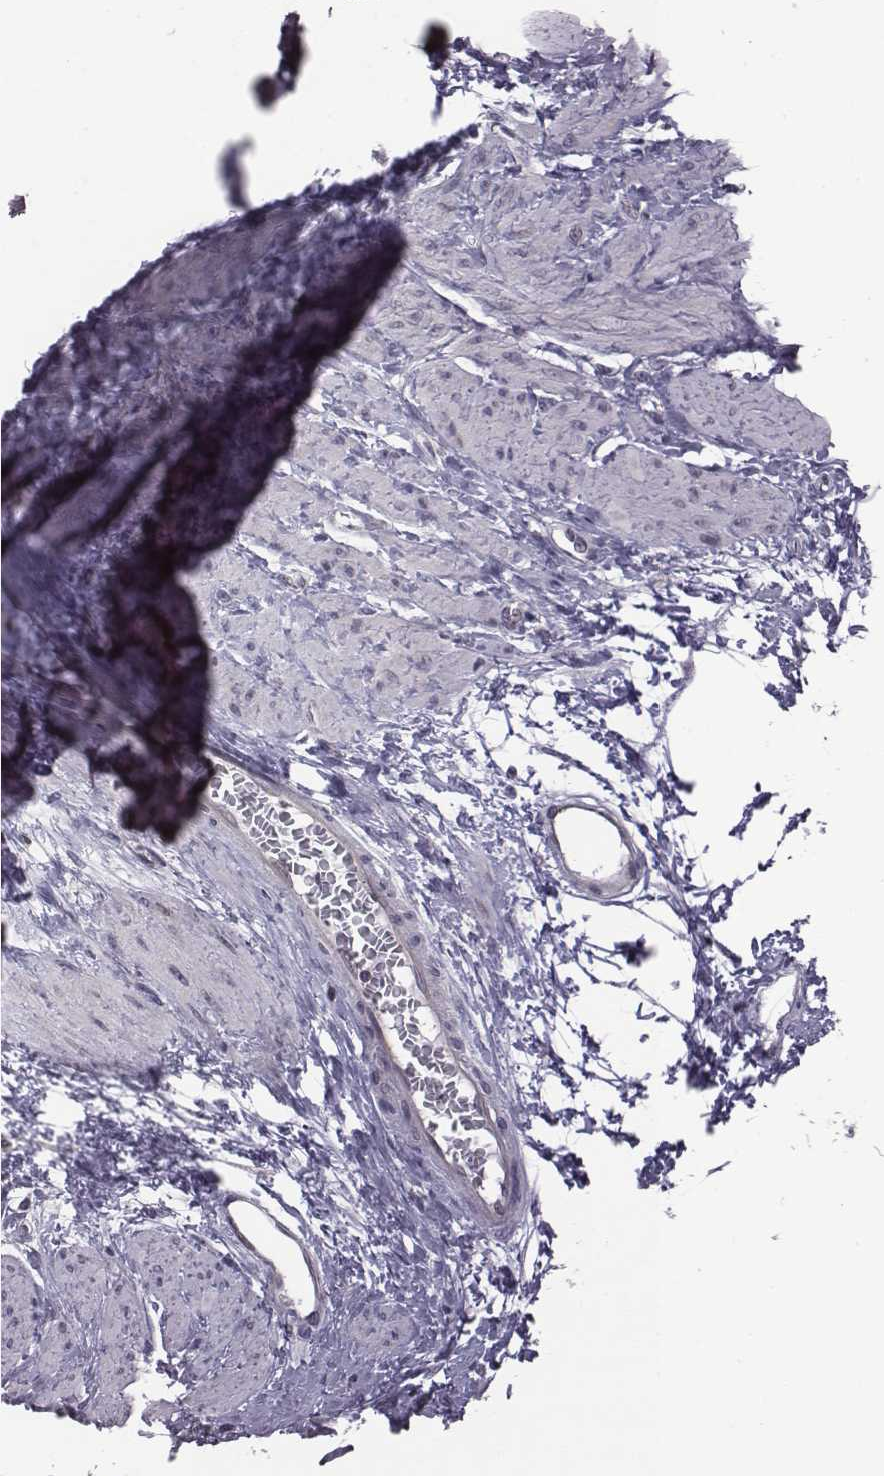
{"staining": {"intensity": "negative", "quantity": "none", "location": "none"}, "tissue": "smooth muscle", "cell_type": "Smooth muscle cells", "image_type": "normal", "snomed": [{"axis": "morphology", "description": "Normal tissue, NOS"}, {"axis": "topography", "description": "Smooth muscle"}, {"axis": "topography", "description": "Uterus"}], "caption": "The histopathology image exhibits no significant expression in smooth muscle cells of smooth muscle. (Stains: DAB (3,3'-diaminobenzidine) immunohistochemistry with hematoxylin counter stain, Microscopy: brightfield microscopy at high magnification).", "gene": "BICDL1", "patient": {"sex": "female", "age": 39}}